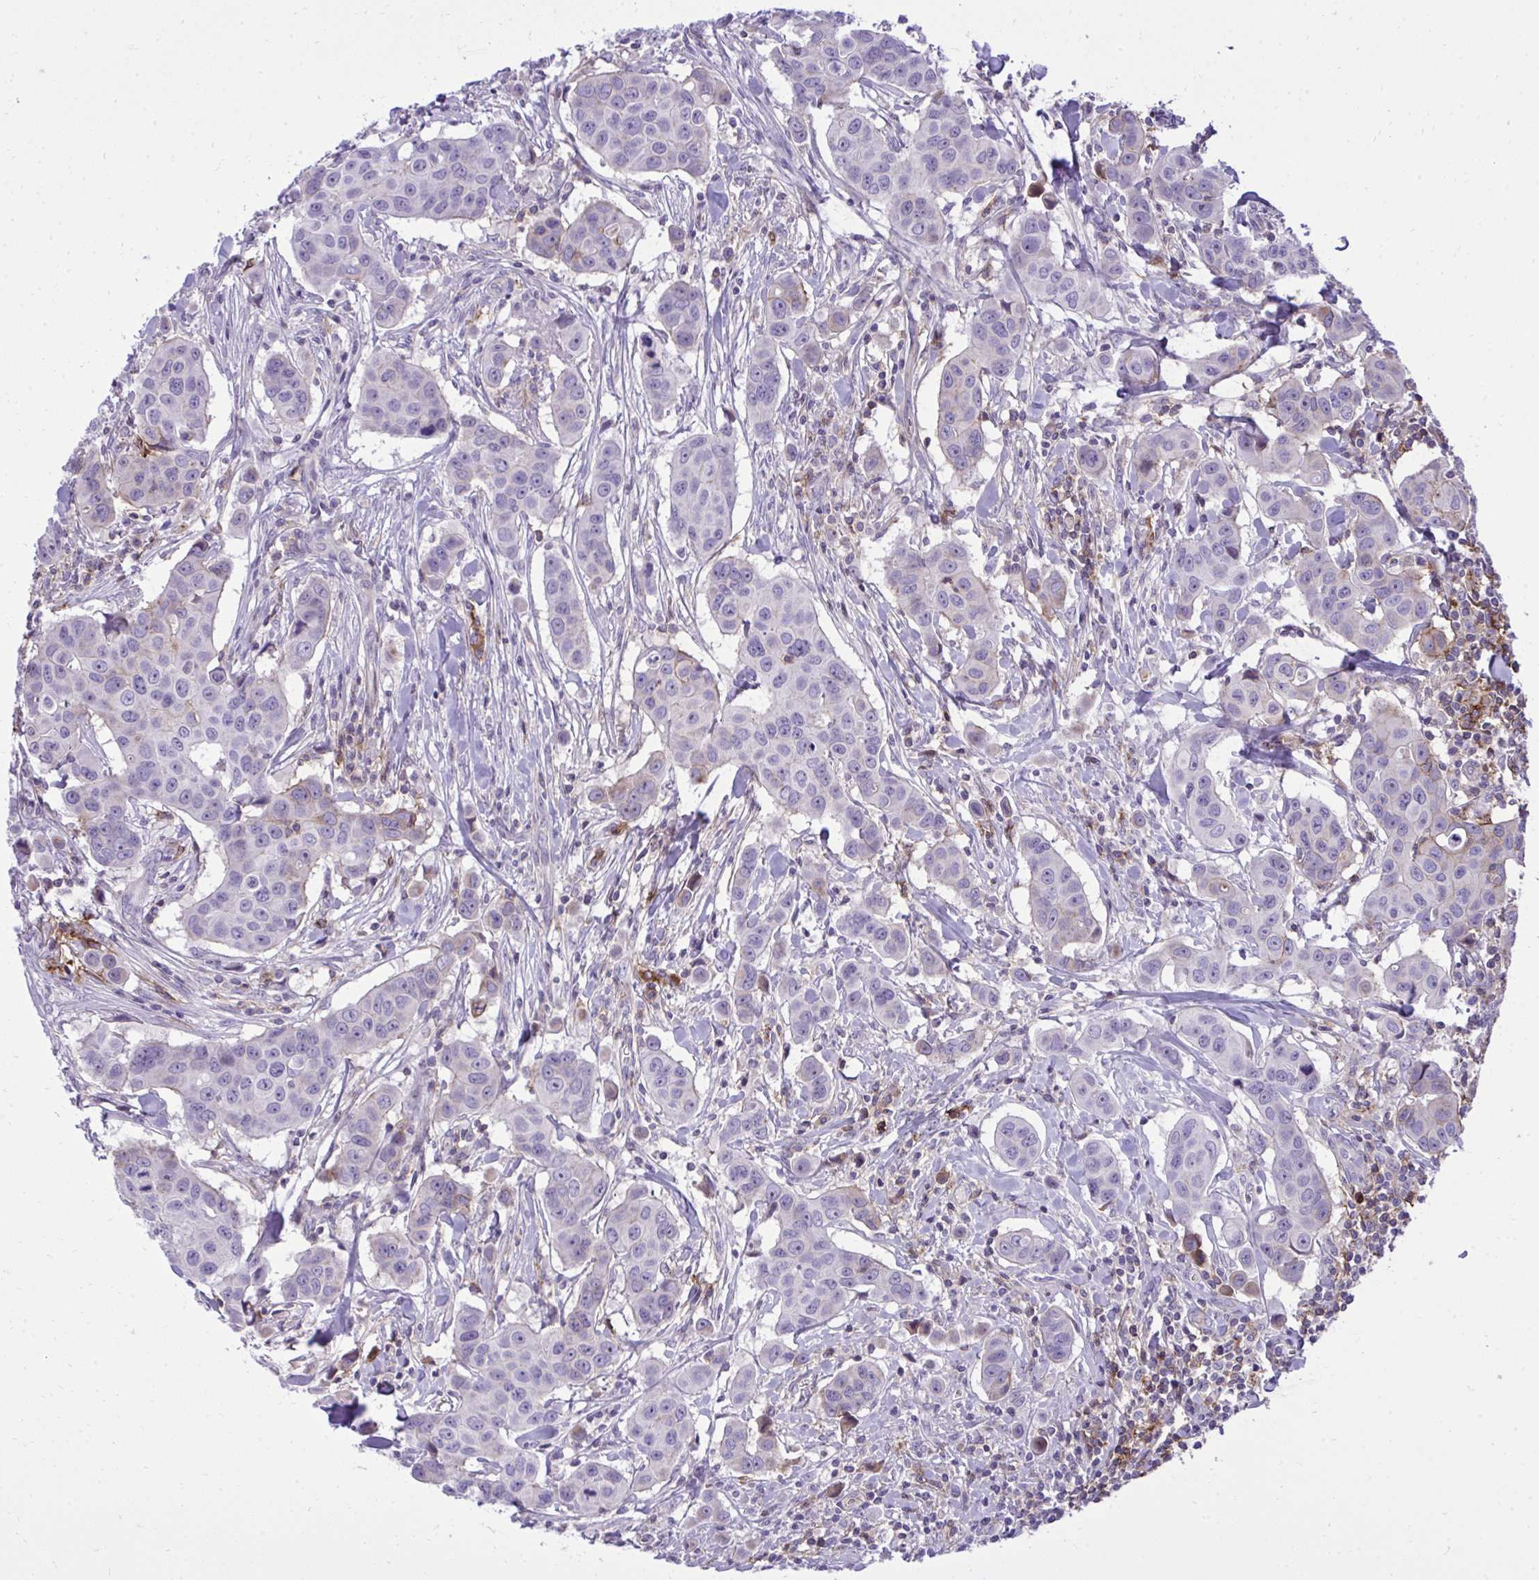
{"staining": {"intensity": "negative", "quantity": "none", "location": "none"}, "tissue": "breast cancer", "cell_type": "Tumor cells", "image_type": "cancer", "snomed": [{"axis": "morphology", "description": "Duct carcinoma"}, {"axis": "topography", "description": "Breast"}], "caption": "Image shows no protein staining in tumor cells of breast intraductal carcinoma tissue.", "gene": "PITPNM3", "patient": {"sex": "female", "age": 24}}